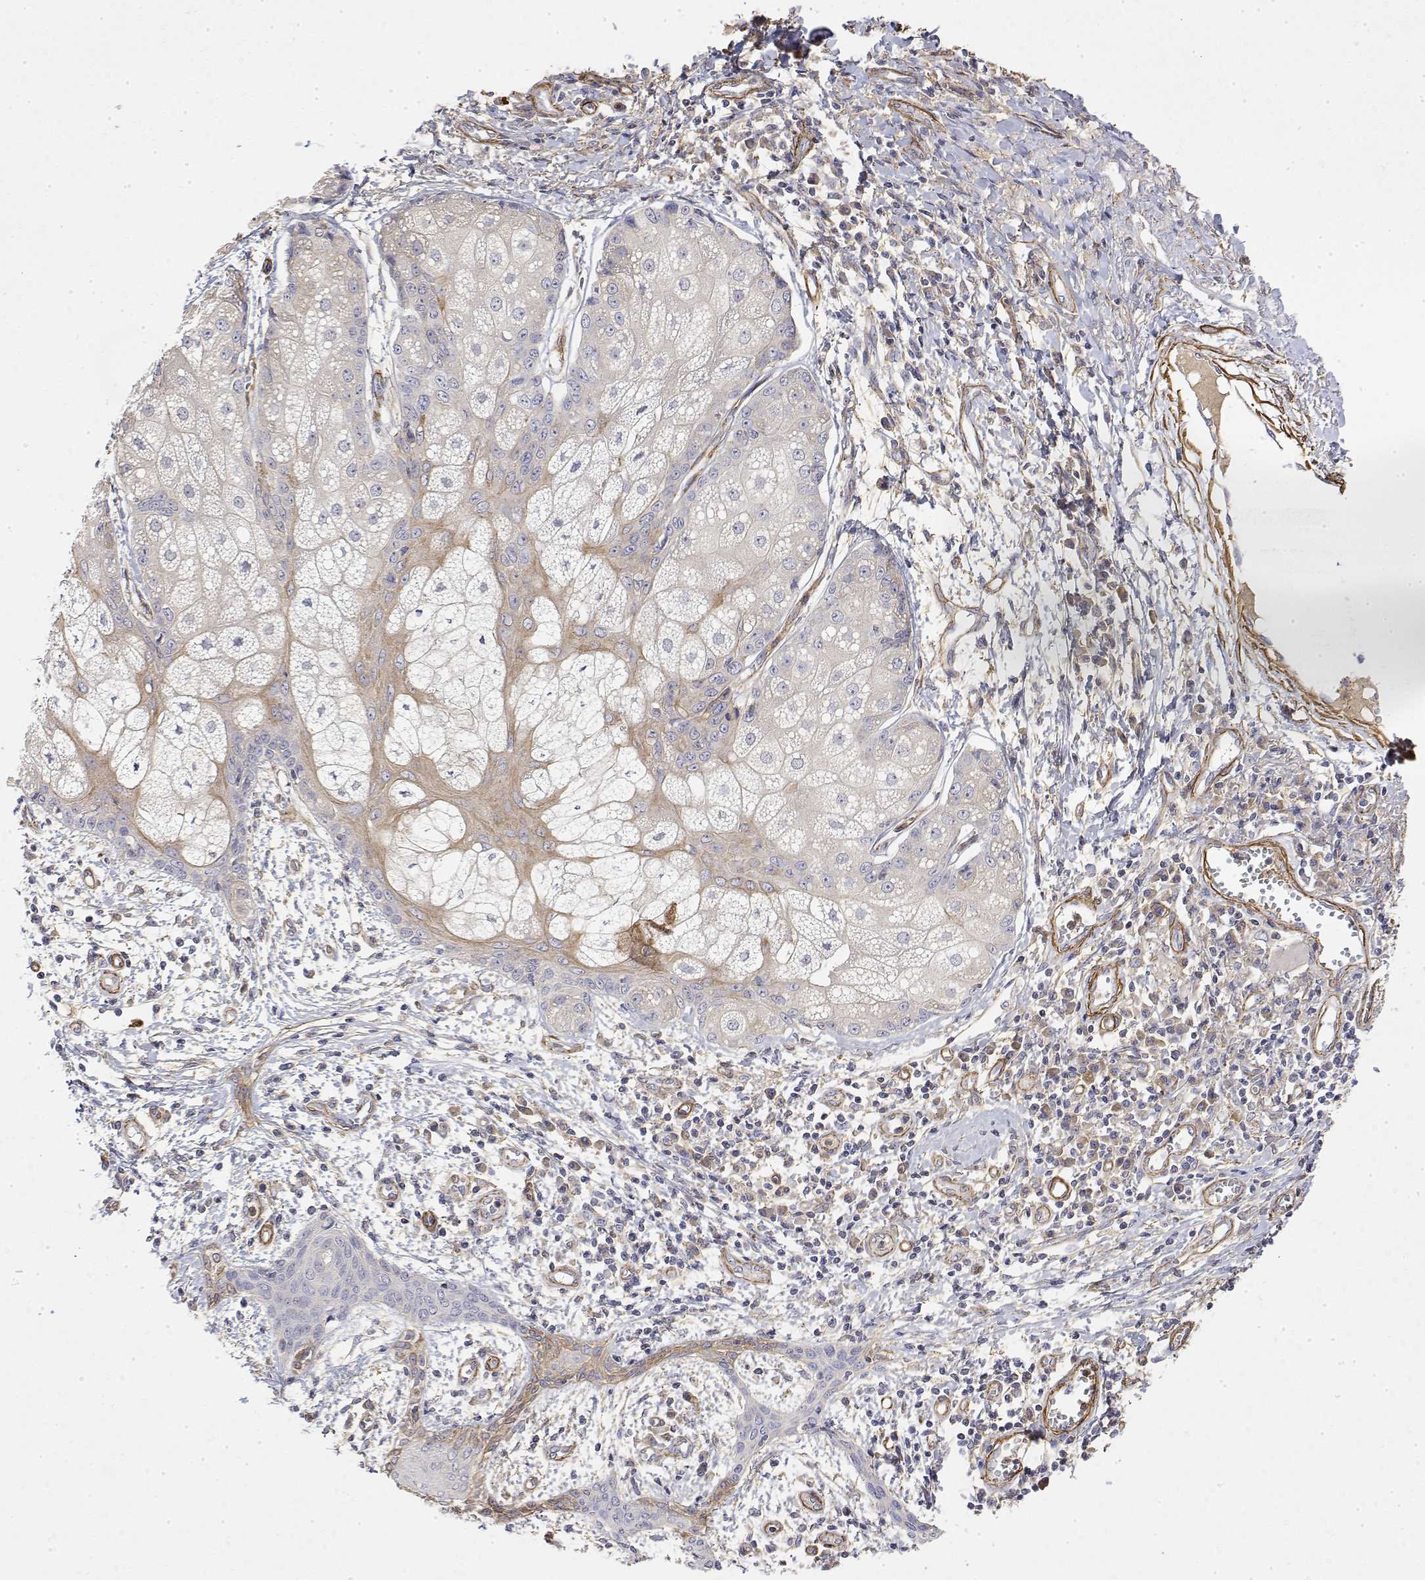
{"staining": {"intensity": "moderate", "quantity": "25%-75%", "location": "cytoplasmic/membranous"}, "tissue": "melanoma", "cell_type": "Tumor cells", "image_type": "cancer", "snomed": [{"axis": "morphology", "description": "Malignant melanoma, NOS"}, {"axis": "topography", "description": "Skin"}], "caption": "Immunohistochemistry (DAB) staining of human melanoma shows moderate cytoplasmic/membranous protein positivity in about 25%-75% of tumor cells.", "gene": "SOWAHD", "patient": {"sex": "female", "age": 66}}